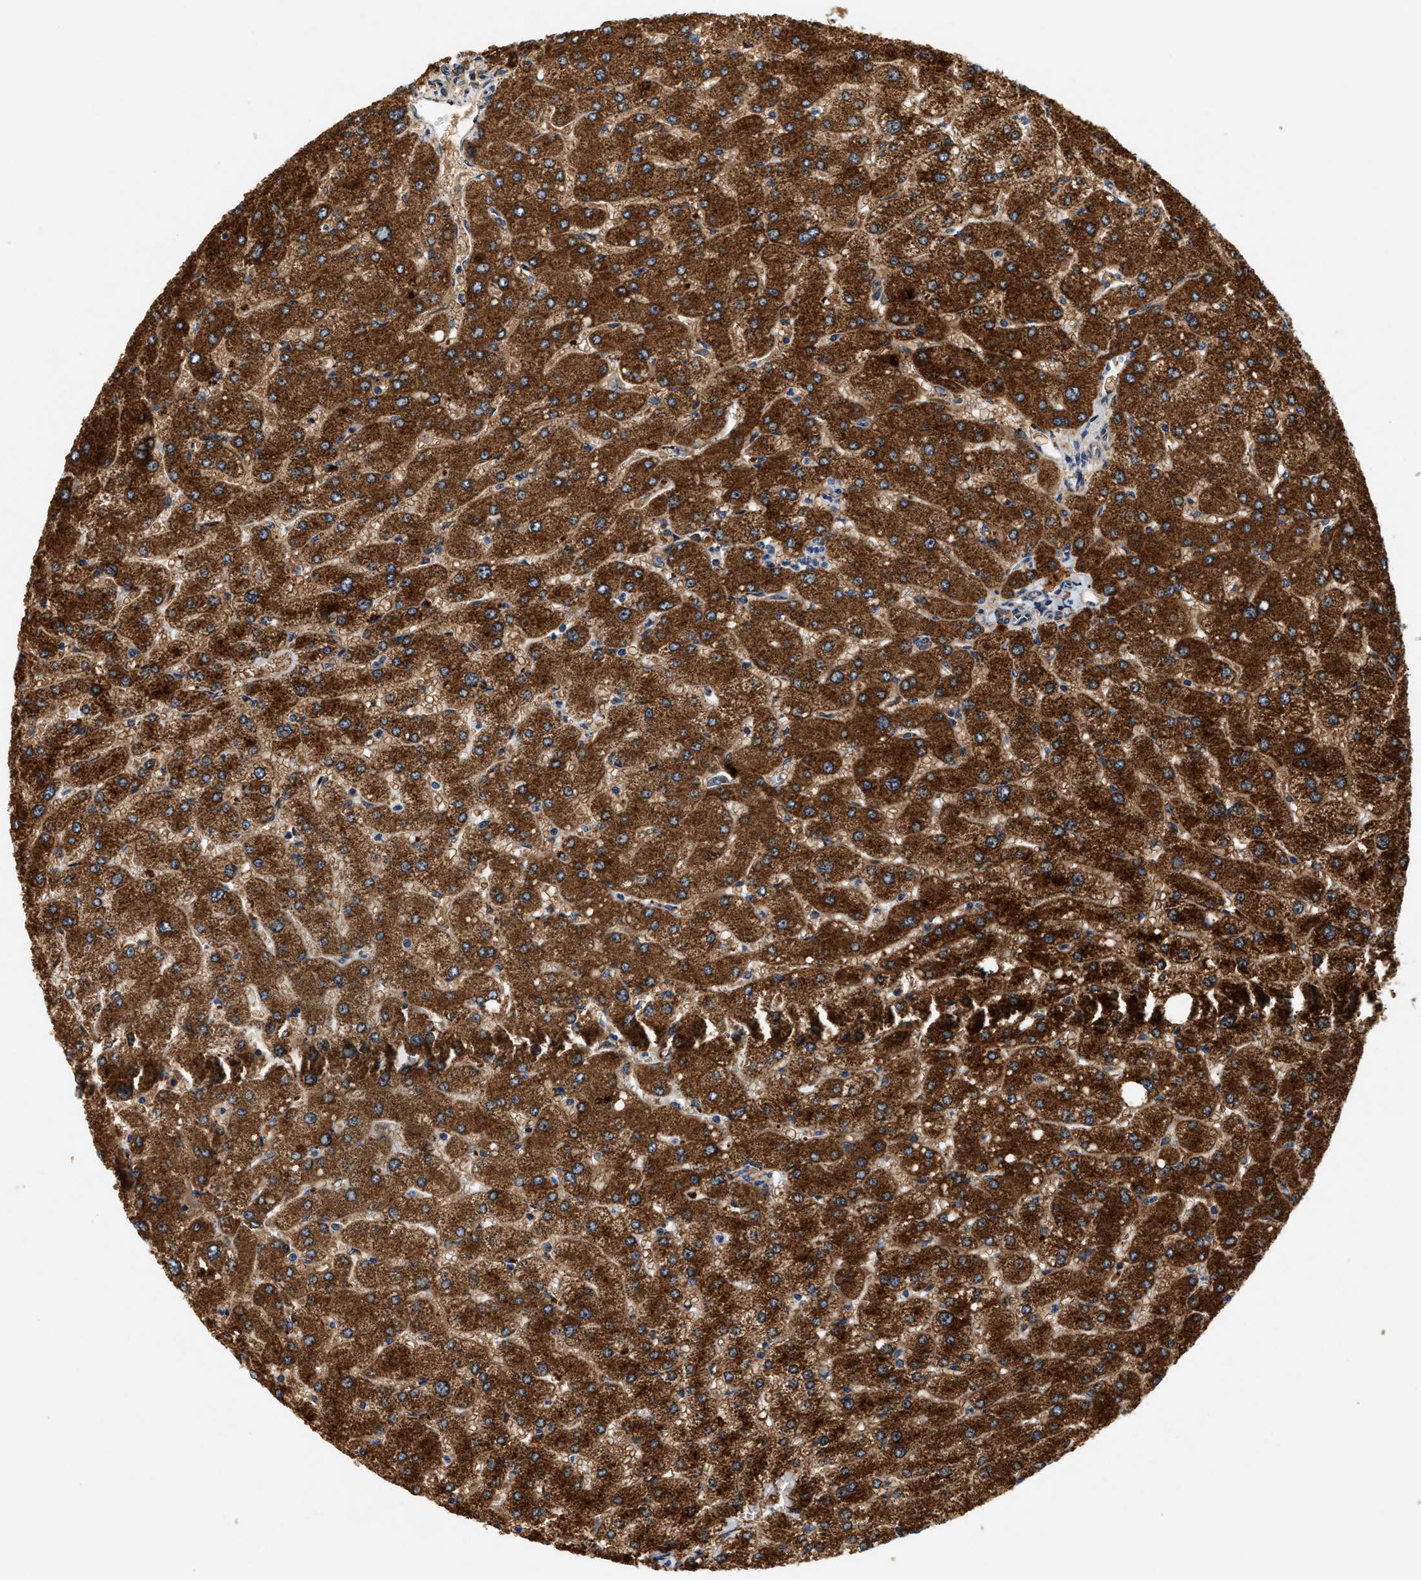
{"staining": {"intensity": "moderate", "quantity": ">75%", "location": "cytoplasmic/membranous"}, "tissue": "liver", "cell_type": "Cholangiocytes", "image_type": "normal", "snomed": [{"axis": "morphology", "description": "Normal tissue, NOS"}, {"axis": "topography", "description": "Liver"}], "caption": "This histopathology image reveals IHC staining of normal liver, with medium moderate cytoplasmic/membranous expression in approximately >75% of cholangiocytes.", "gene": "DUSP10", "patient": {"sex": "male", "age": 55}}